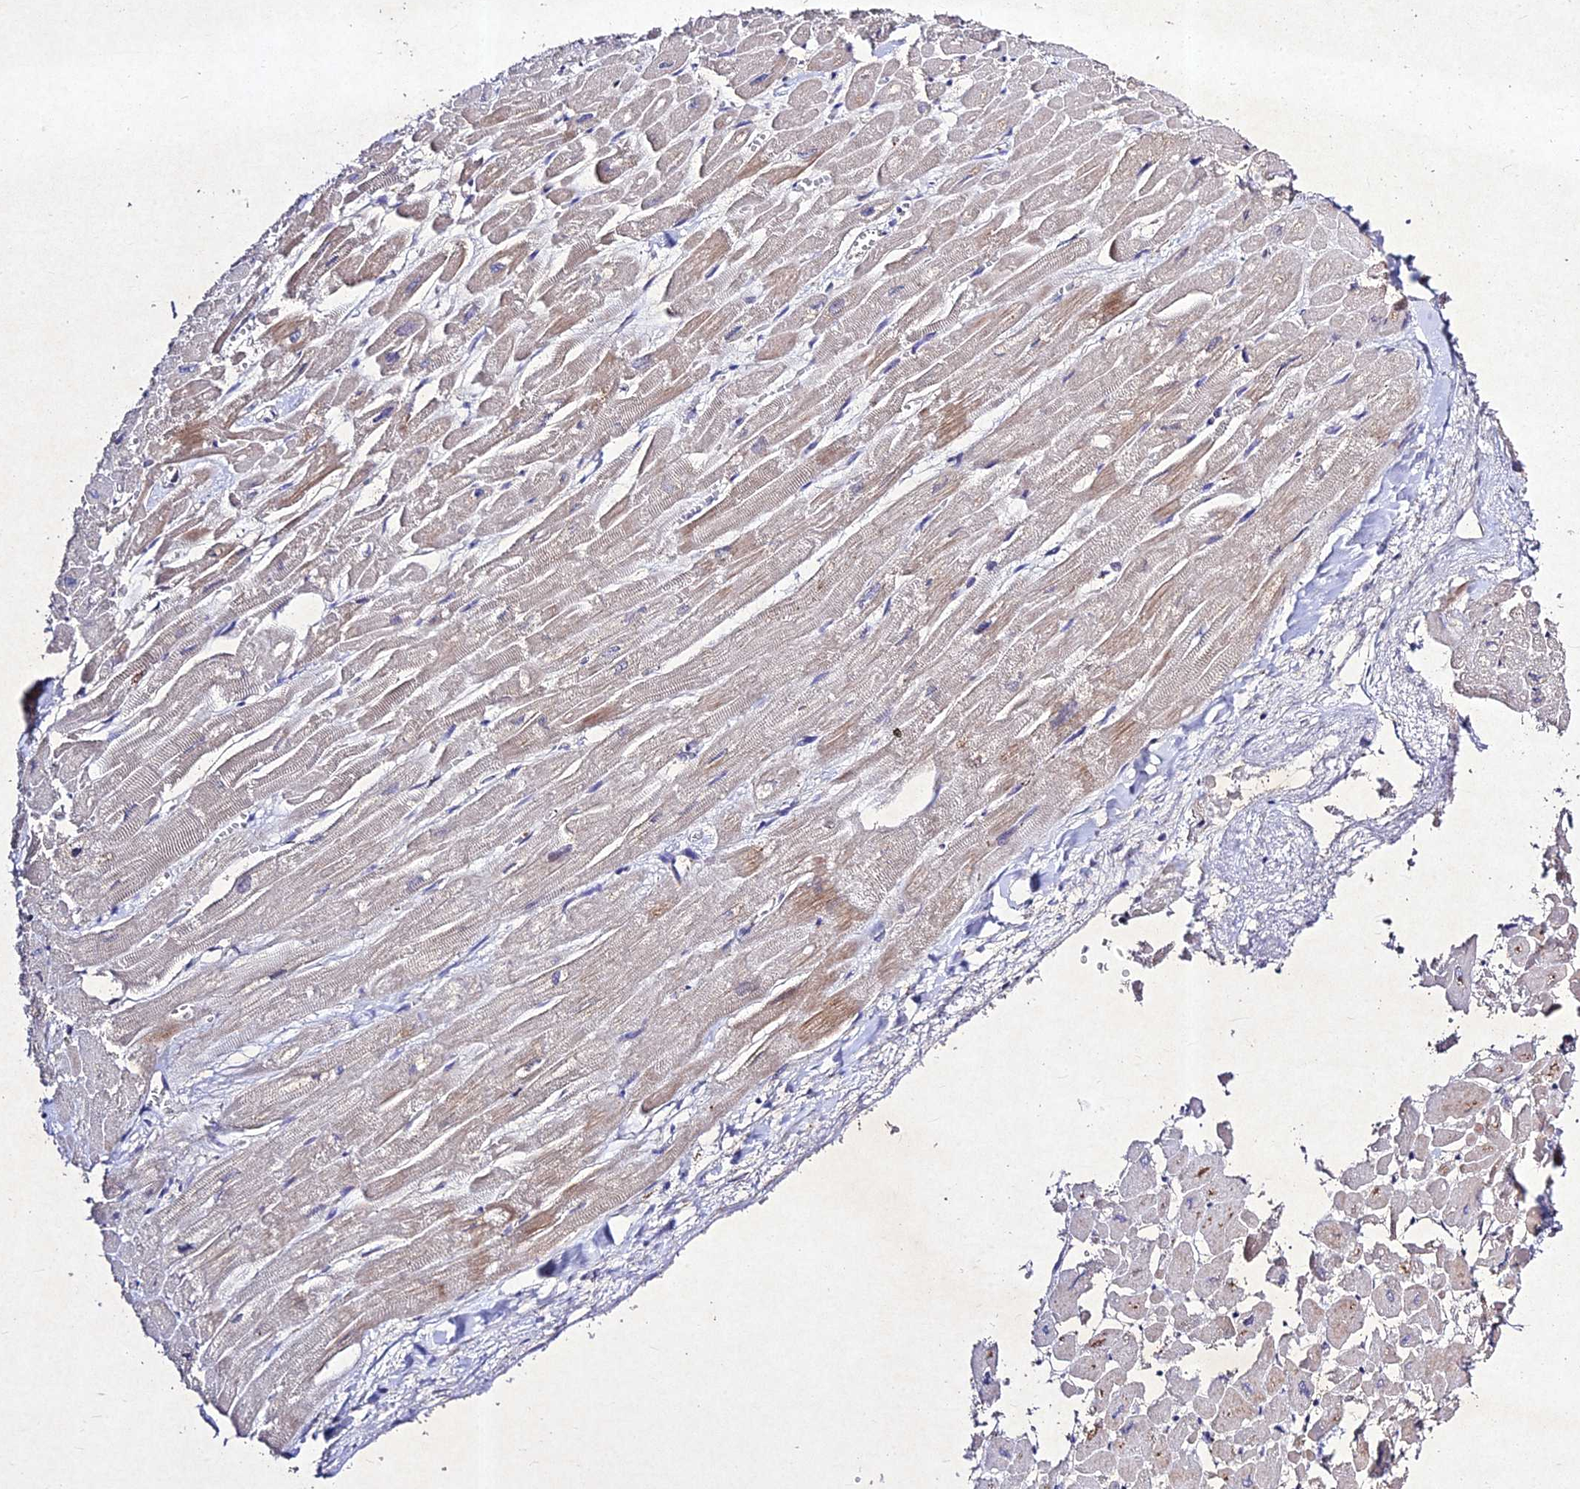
{"staining": {"intensity": "weak", "quantity": "<25%", "location": "cytoplasmic/membranous"}, "tissue": "heart muscle", "cell_type": "Cardiomyocytes", "image_type": "normal", "snomed": [{"axis": "morphology", "description": "Normal tissue, NOS"}, {"axis": "topography", "description": "Heart"}], "caption": "Immunohistochemistry (IHC) of benign heart muscle reveals no staining in cardiomyocytes. (Stains: DAB (3,3'-diaminobenzidine) immunohistochemistry with hematoxylin counter stain, Microscopy: brightfield microscopy at high magnification).", "gene": "RAVER1", "patient": {"sex": "male", "age": 54}}